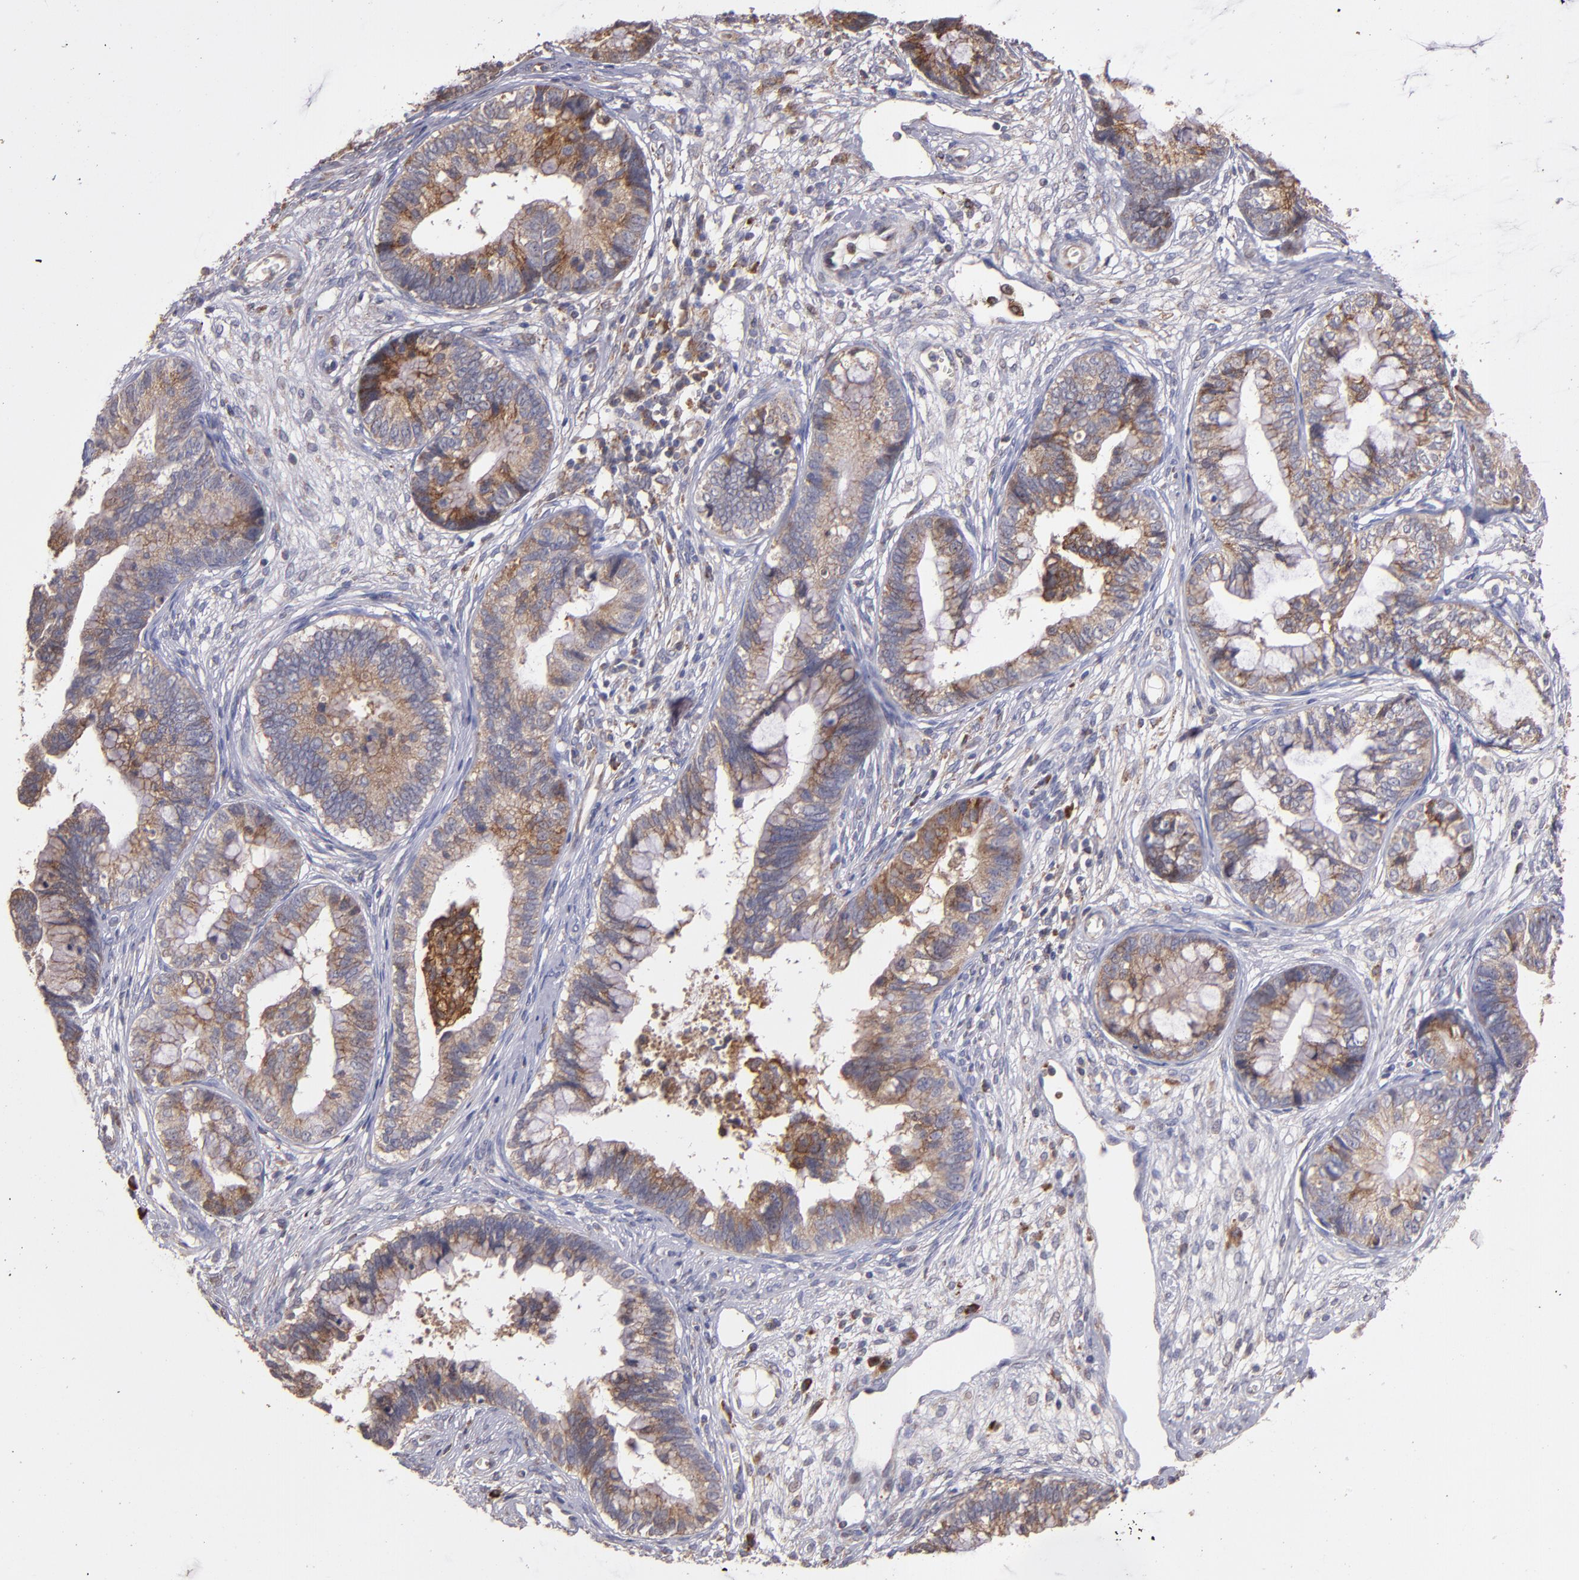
{"staining": {"intensity": "moderate", "quantity": ">75%", "location": "cytoplasmic/membranous"}, "tissue": "cervical cancer", "cell_type": "Tumor cells", "image_type": "cancer", "snomed": [{"axis": "morphology", "description": "Adenocarcinoma, NOS"}, {"axis": "topography", "description": "Cervix"}], "caption": "Protein expression analysis of adenocarcinoma (cervical) reveals moderate cytoplasmic/membranous positivity in approximately >75% of tumor cells. Immunohistochemistry stains the protein in brown and the nuclei are stained blue.", "gene": "IFIH1", "patient": {"sex": "female", "age": 44}}